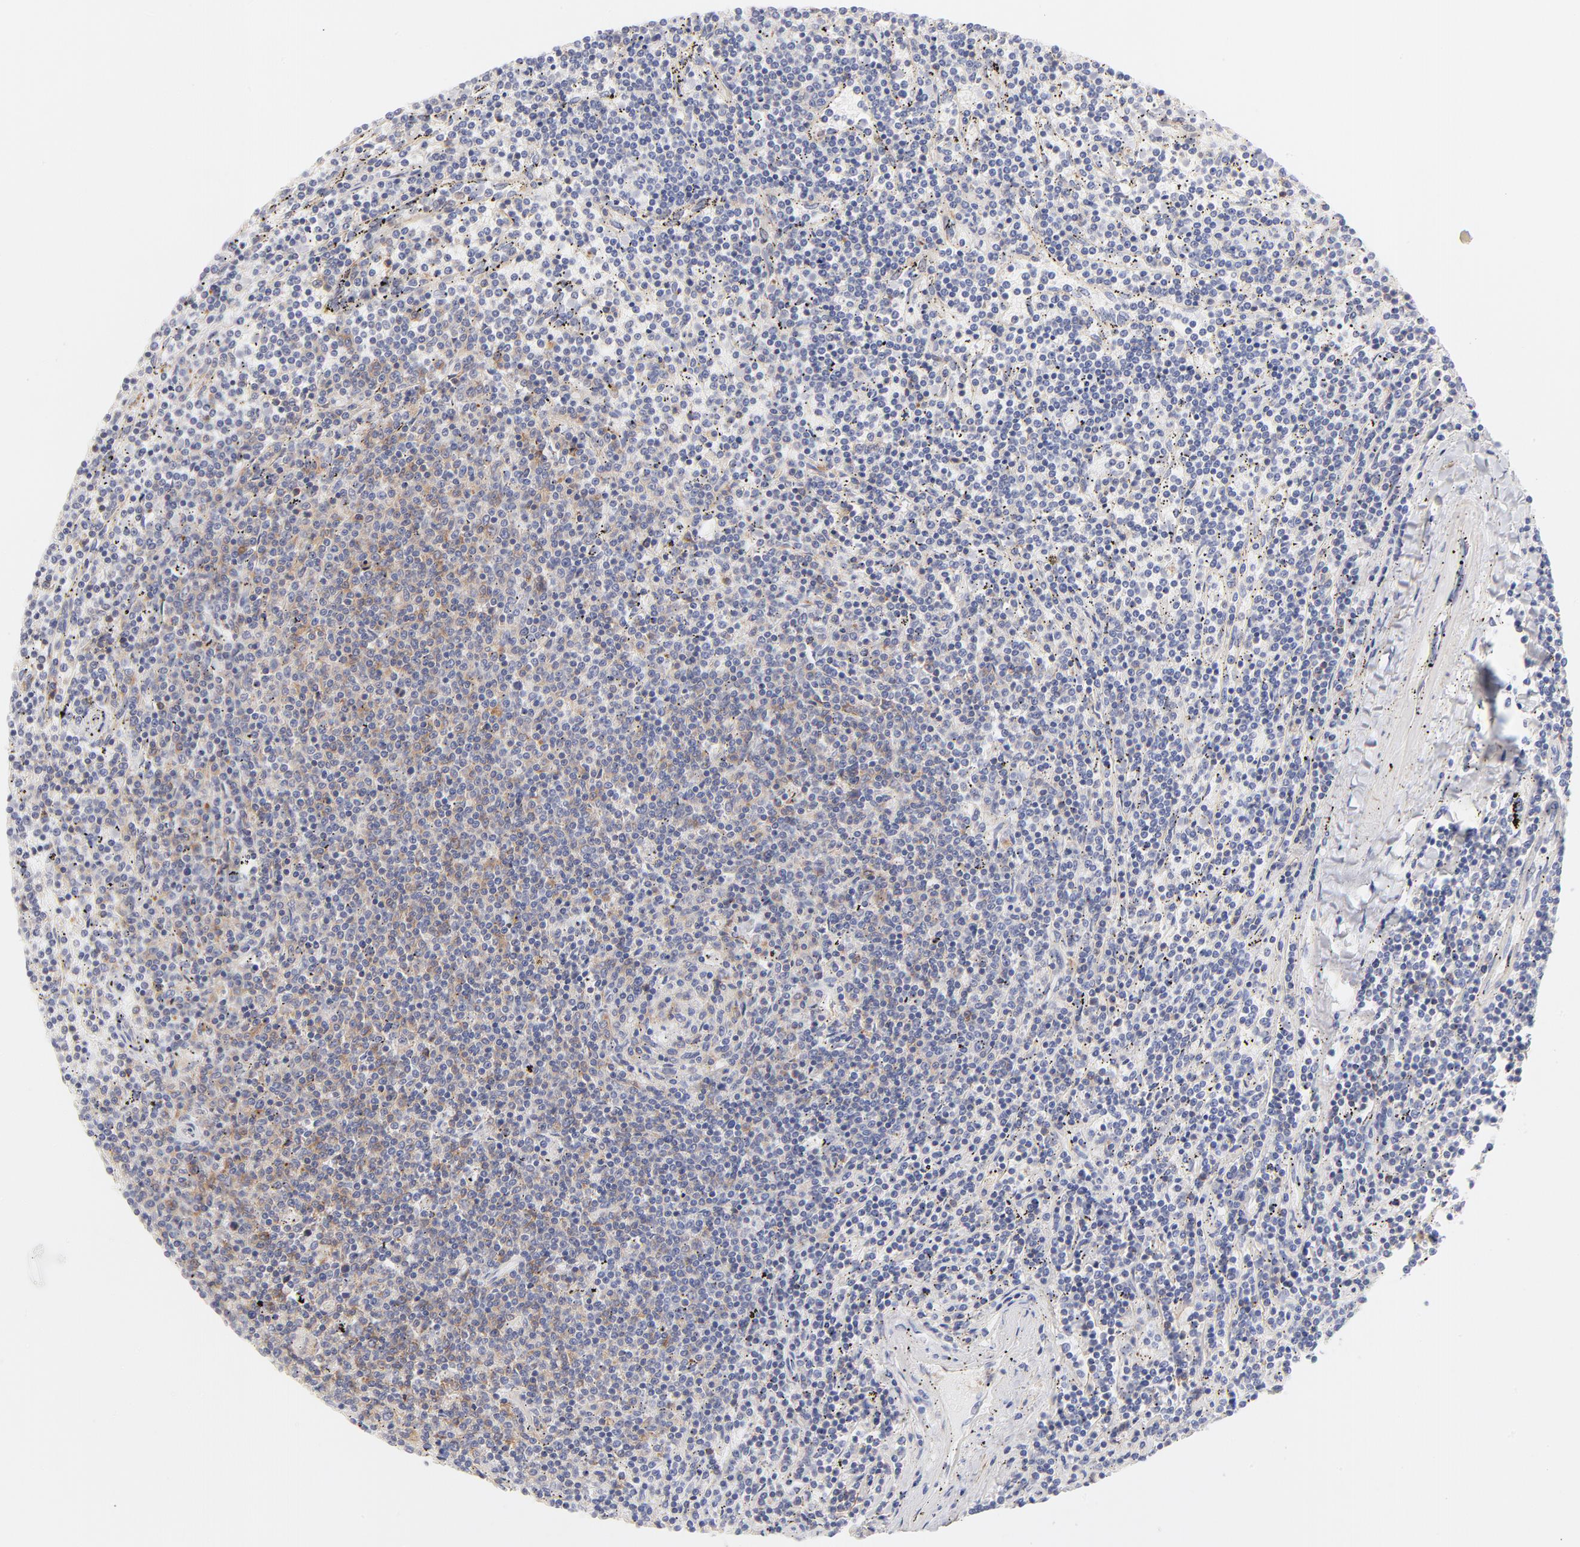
{"staining": {"intensity": "weak", "quantity": "25%-75%", "location": "cytoplasmic/membranous"}, "tissue": "lymphoma", "cell_type": "Tumor cells", "image_type": "cancer", "snomed": [{"axis": "morphology", "description": "Malignant lymphoma, non-Hodgkin's type, Low grade"}, {"axis": "topography", "description": "Spleen"}], "caption": "DAB immunohistochemical staining of lymphoma displays weak cytoplasmic/membranous protein staining in approximately 25%-75% of tumor cells.", "gene": "ACTA2", "patient": {"sex": "female", "age": 50}}